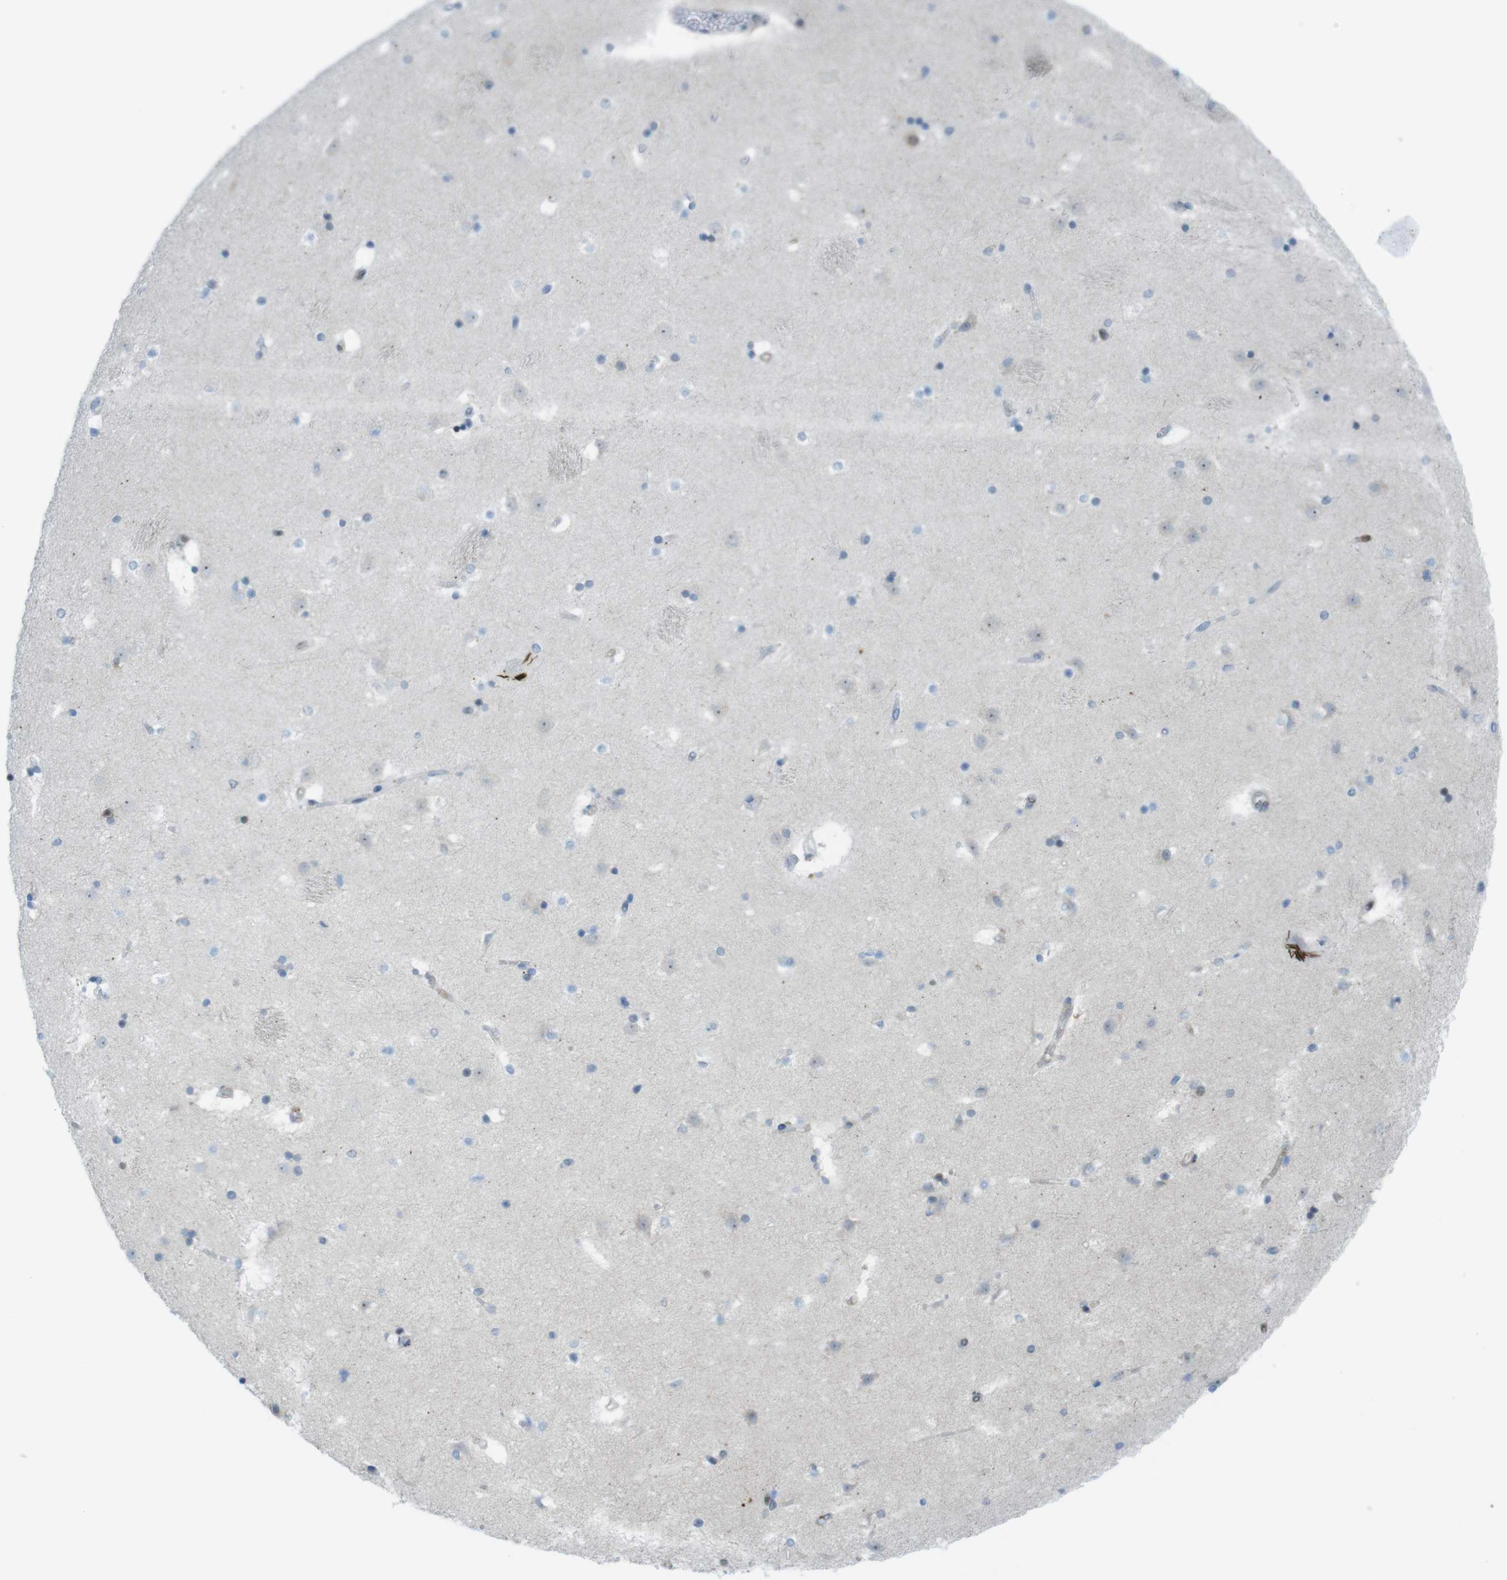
{"staining": {"intensity": "strong", "quantity": "<25%", "location": "nuclear"}, "tissue": "caudate", "cell_type": "Glial cells", "image_type": "normal", "snomed": [{"axis": "morphology", "description": "Normal tissue, NOS"}, {"axis": "topography", "description": "Lateral ventricle wall"}], "caption": "Human caudate stained with a brown dye reveals strong nuclear positive staining in about <25% of glial cells.", "gene": "UBB", "patient": {"sex": "male", "age": 45}}